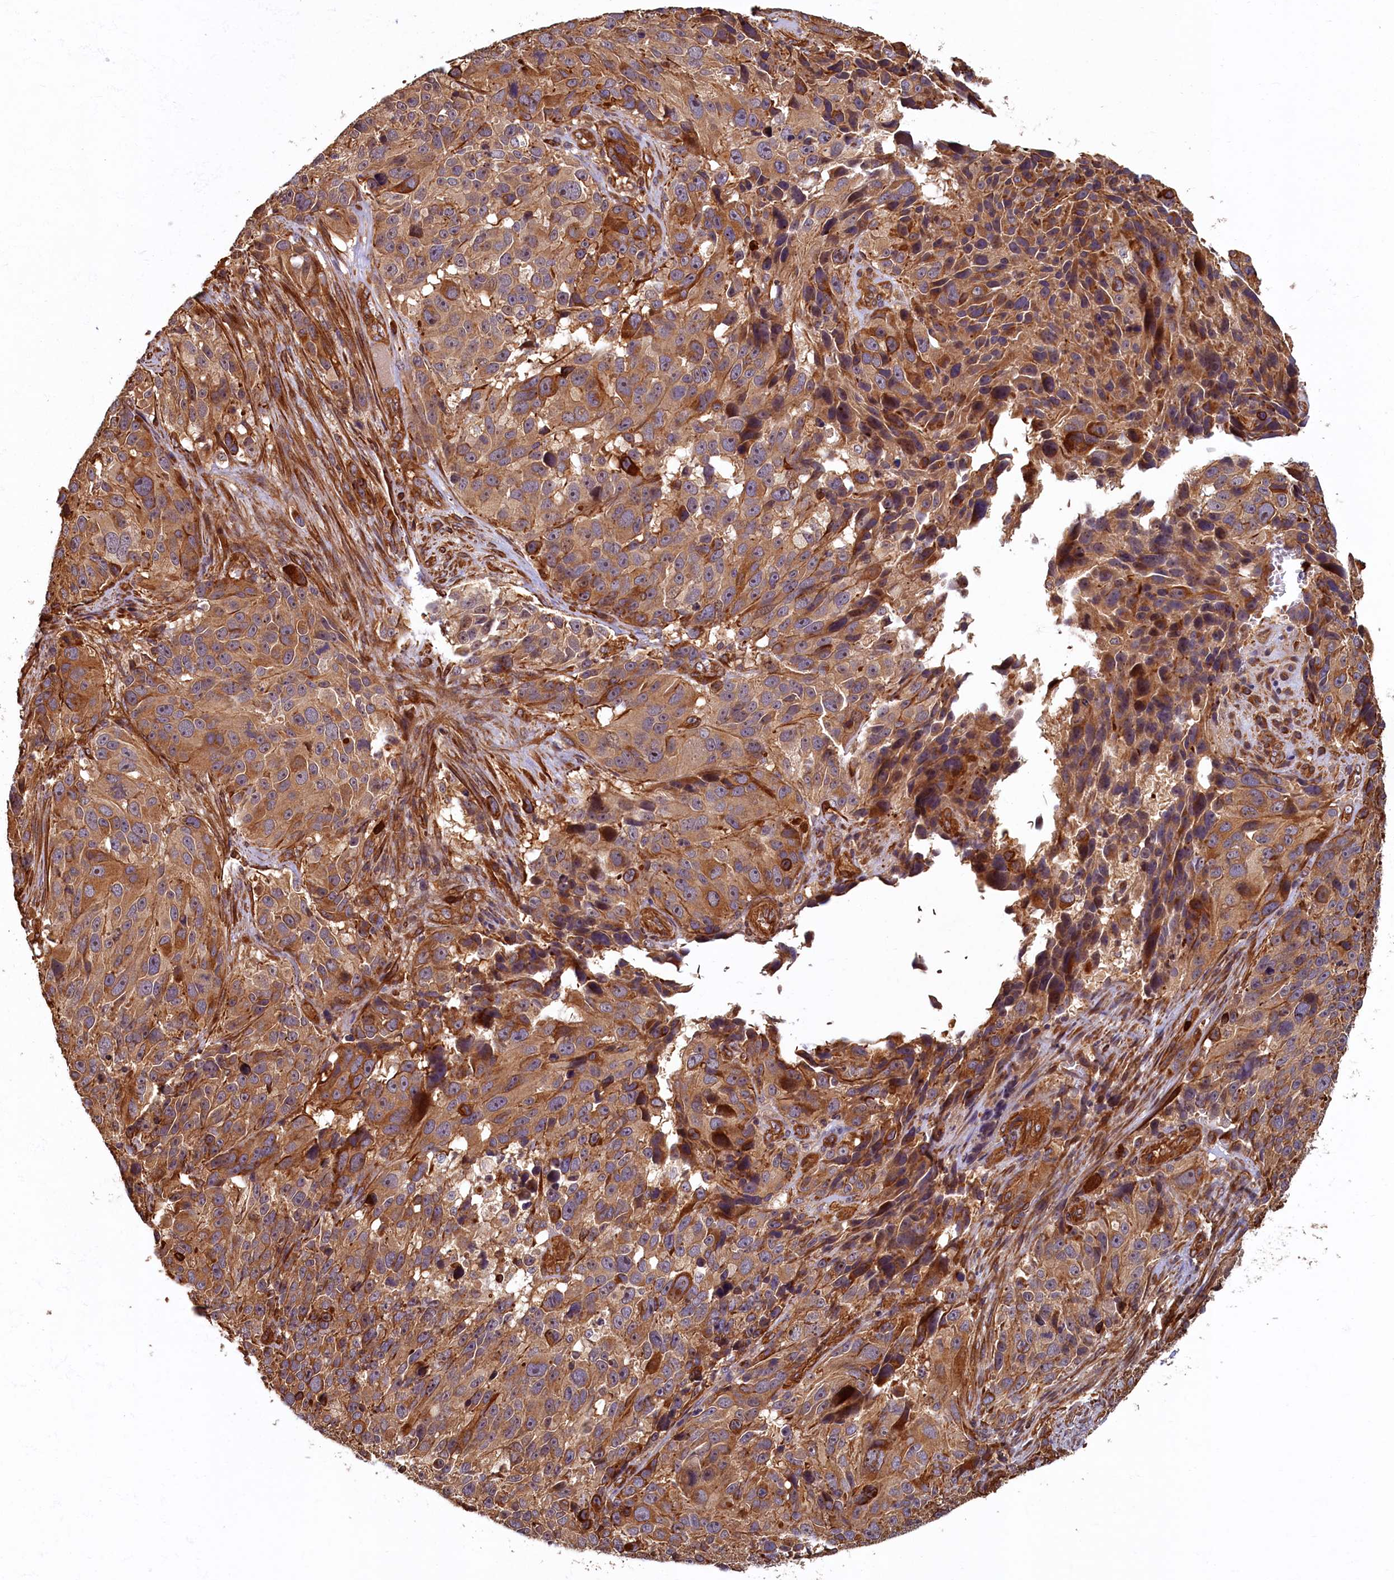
{"staining": {"intensity": "moderate", "quantity": ">75%", "location": "cytoplasmic/membranous"}, "tissue": "melanoma", "cell_type": "Tumor cells", "image_type": "cancer", "snomed": [{"axis": "morphology", "description": "Malignant melanoma, NOS"}, {"axis": "topography", "description": "Skin"}], "caption": "Human melanoma stained for a protein (brown) exhibits moderate cytoplasmic/membranous positive positivity in approximately >75% of tumor cells.", "gene": "CCDC102B", "patient": {"sex": "male", "age": 84}}